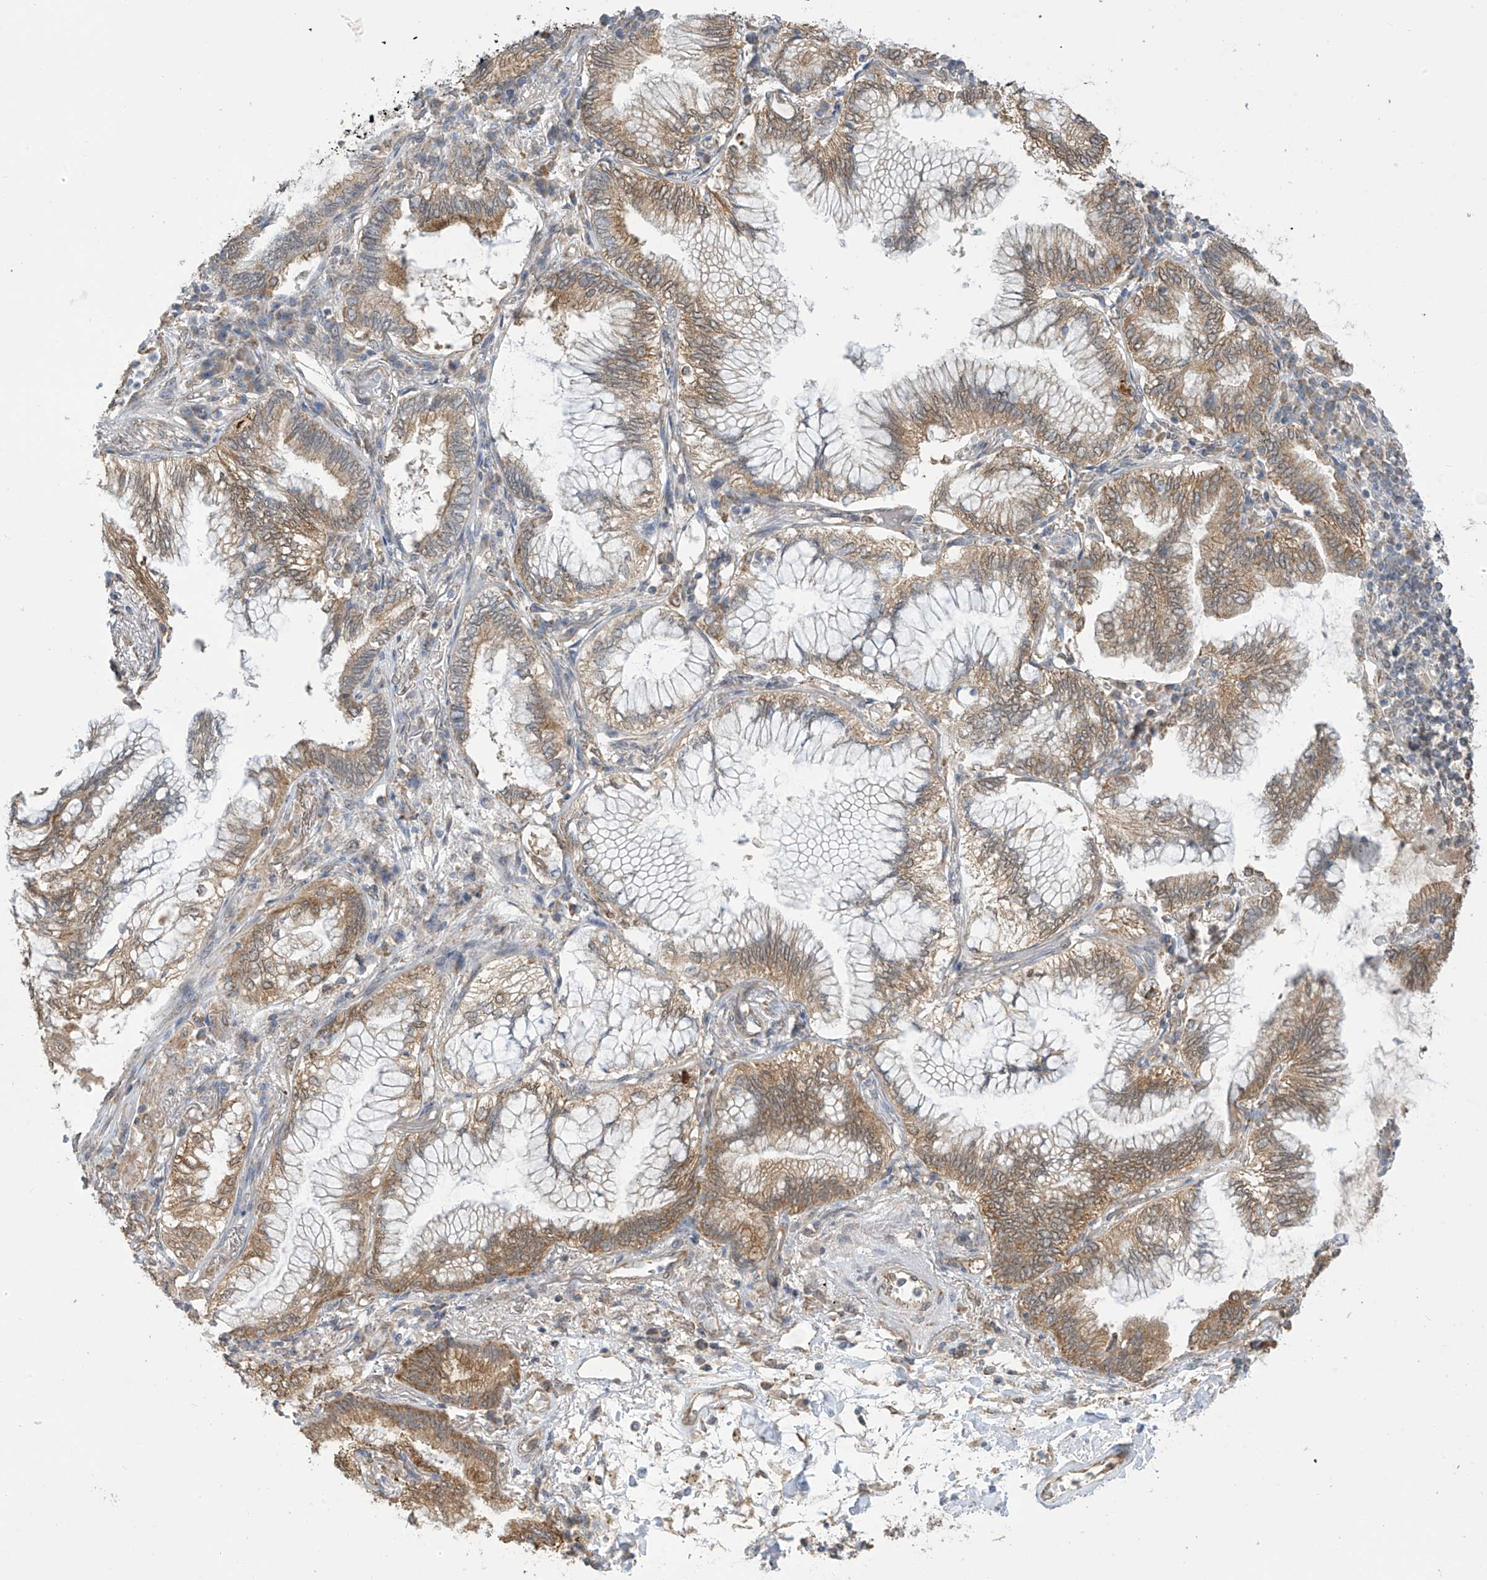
{"staining": {"intensity": "moderate", "quantity": ">75%", "location": "cytoplasmic/membranous"}, "tissue": "lung cancer", "cell_type": "Tumor cells", "image_type": "cancer", "snomed": [{"axis": "morphology", "description": "Adenocarcinoma, NOS"}, {"axis": "topography", "description": "Lung"}], "caption": "A brown stain labels moderate cytoplasmic/membranous expression of a protein in lung adenocarcinoma tumor cells.", "gene": "KIAA1522", "patient": {"sex": "female", "age": 70}}